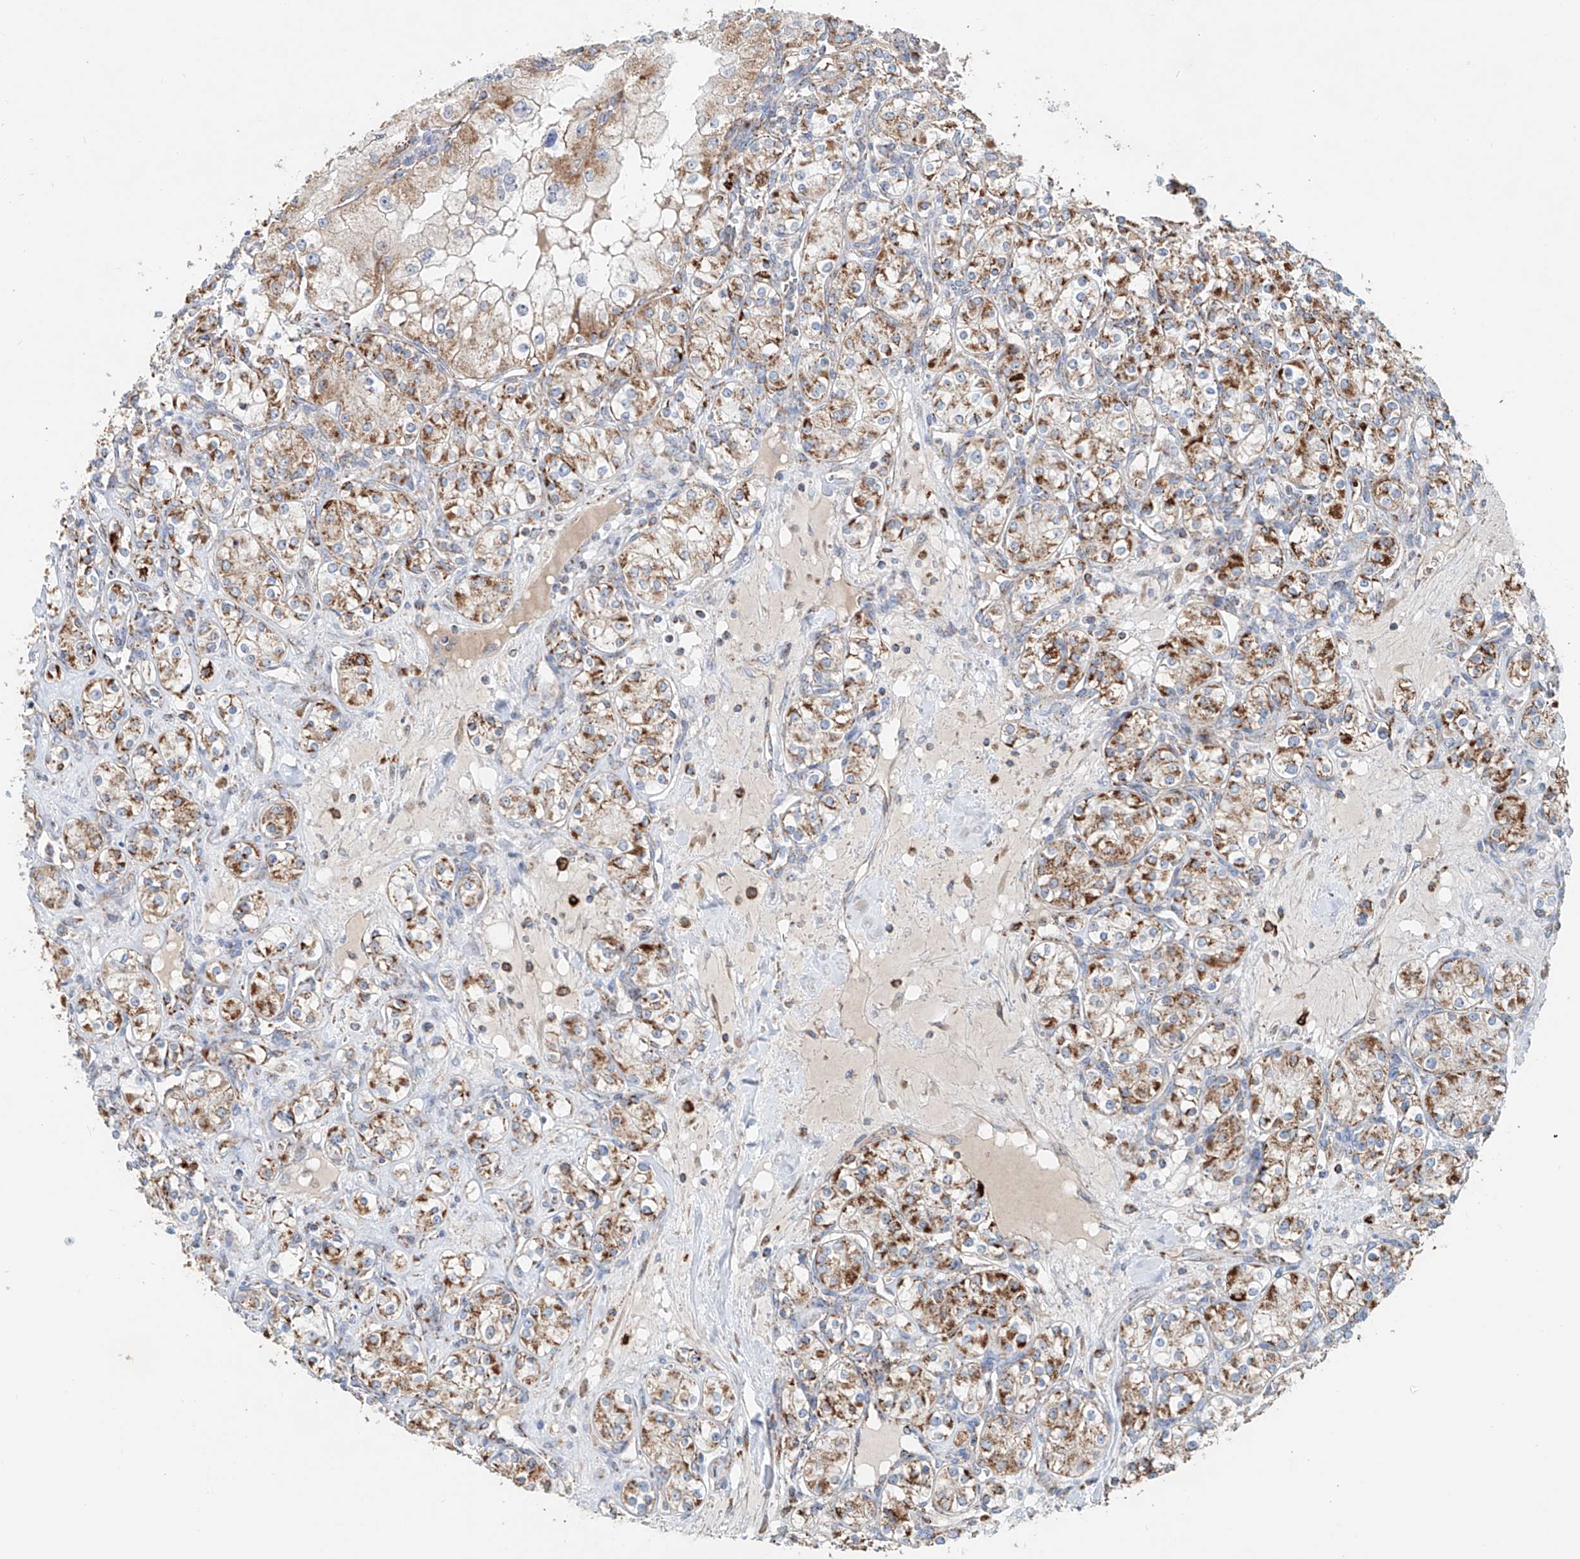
{"staining": {"intensity": "moderate", "quantity": ">75%", "location": "cytoplasmic/membranous"}, "tissue": "renal cancer", "cell_type": "Tumor cells", "image_type": "cancer", "snomed": [{"axis": "morphology", "description": "Adenocarcinoma, NOS"}, {"axis": "topography", "description": "Kidney"}], "caption": "This image displays immunohistochemistry staining of human adenocarcinoma (renal), with medium moderate cytoplasmic/membranous staining in about >75% of tumor cells.", "gene": "CARD10", "patient": {"sex": "male", "age": 77}}